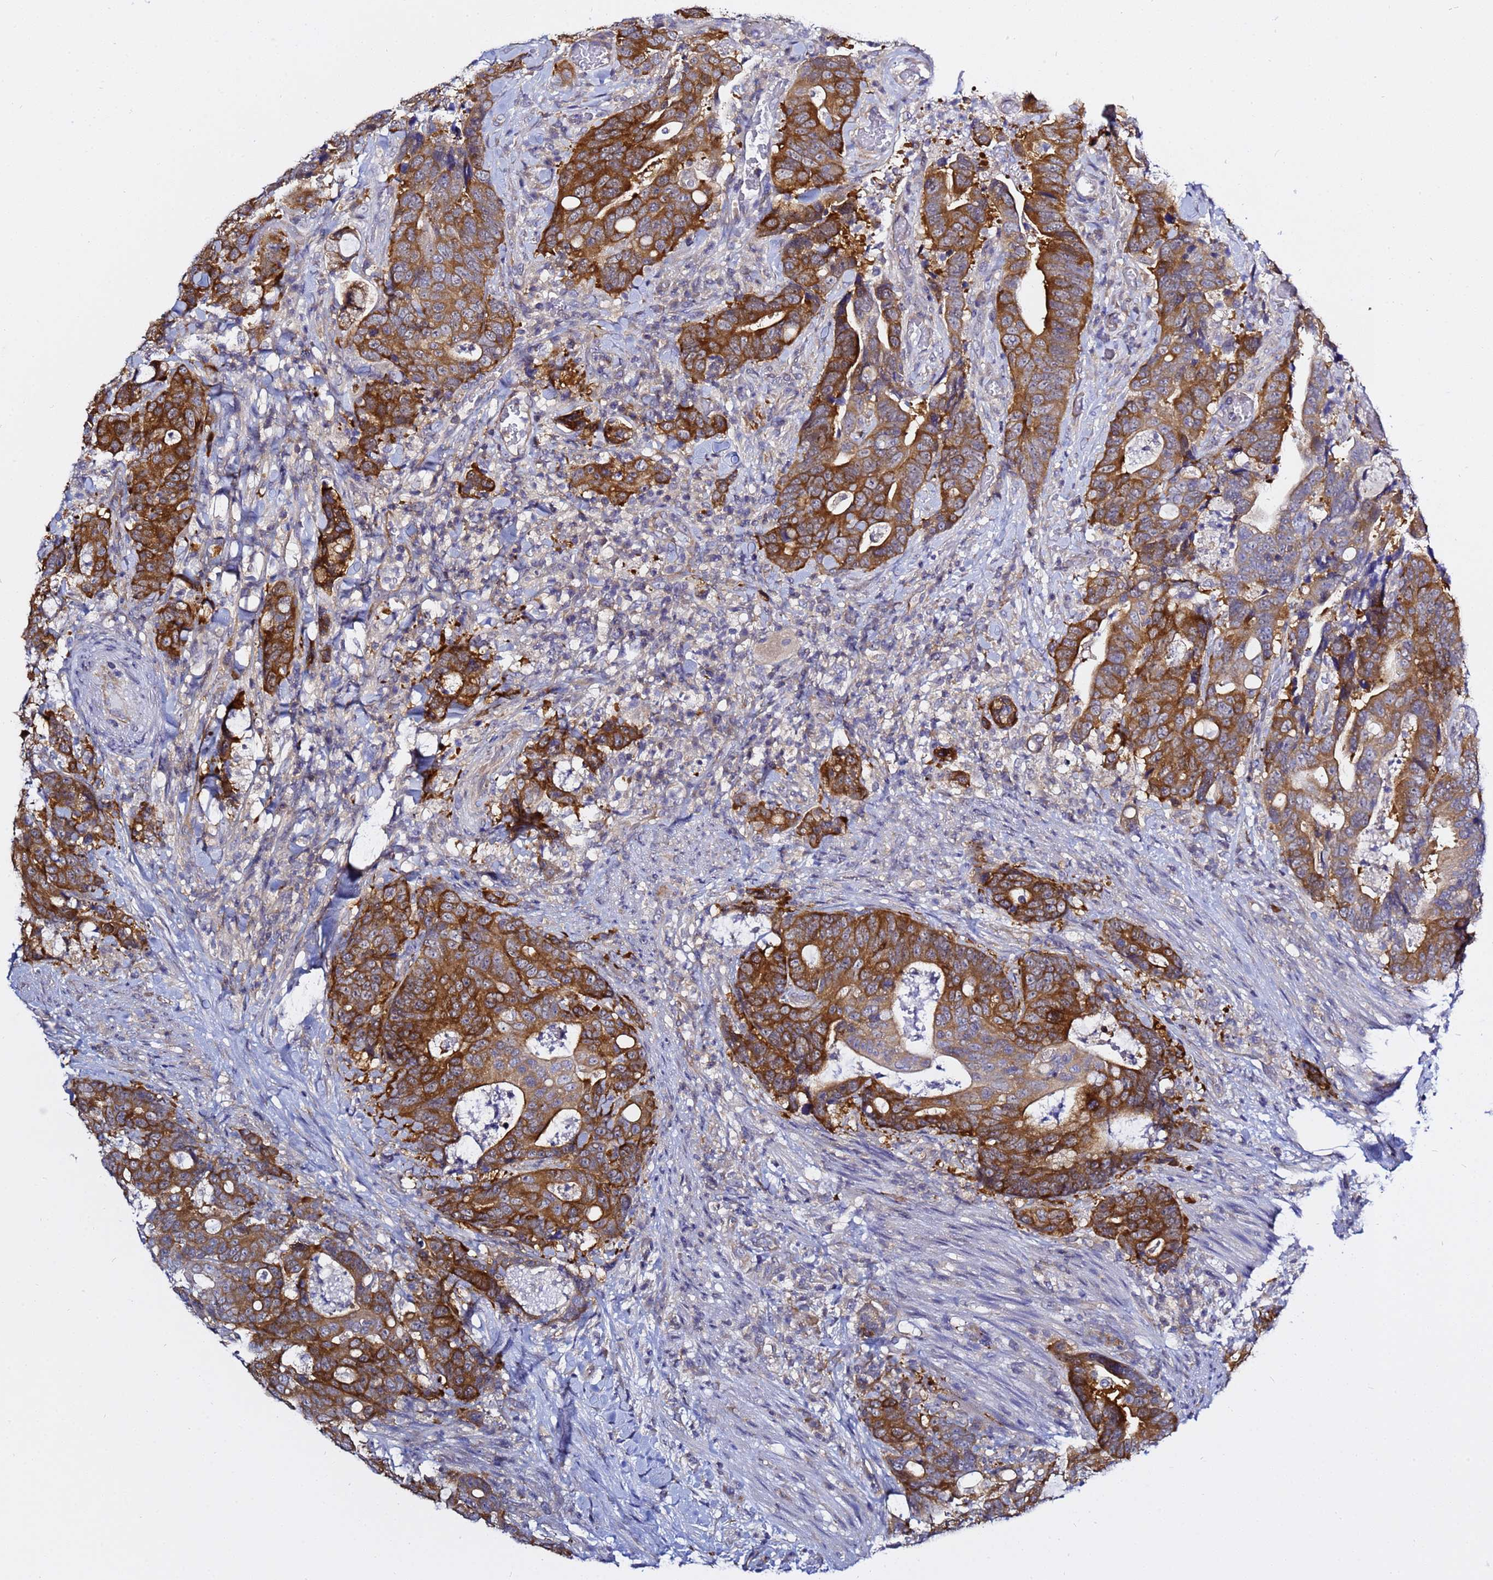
{"staining": {"intensity": "strong", "quantity": ">75%", "location": "cytoplasmic/membranous"}, "tissue": "colorectal cancer", "cell_type": "Tumor cells", "image_type": "cancer", "snomed": [{"axis": "morphology", "description": "Adenocarcinoma, NOS"}, {"axis": "topography", "description": "Colon"}], "caption": "DAB (3,3'-diaminobenzidine) immunohistochemical staining of human colorectal cancer (adenocarcinoma) shows strong cytoplasmic/membranous protein expression in about >75% of tumor cells.", "gene": "LENG1", "patient": {"sex": "female", "age": 82}}